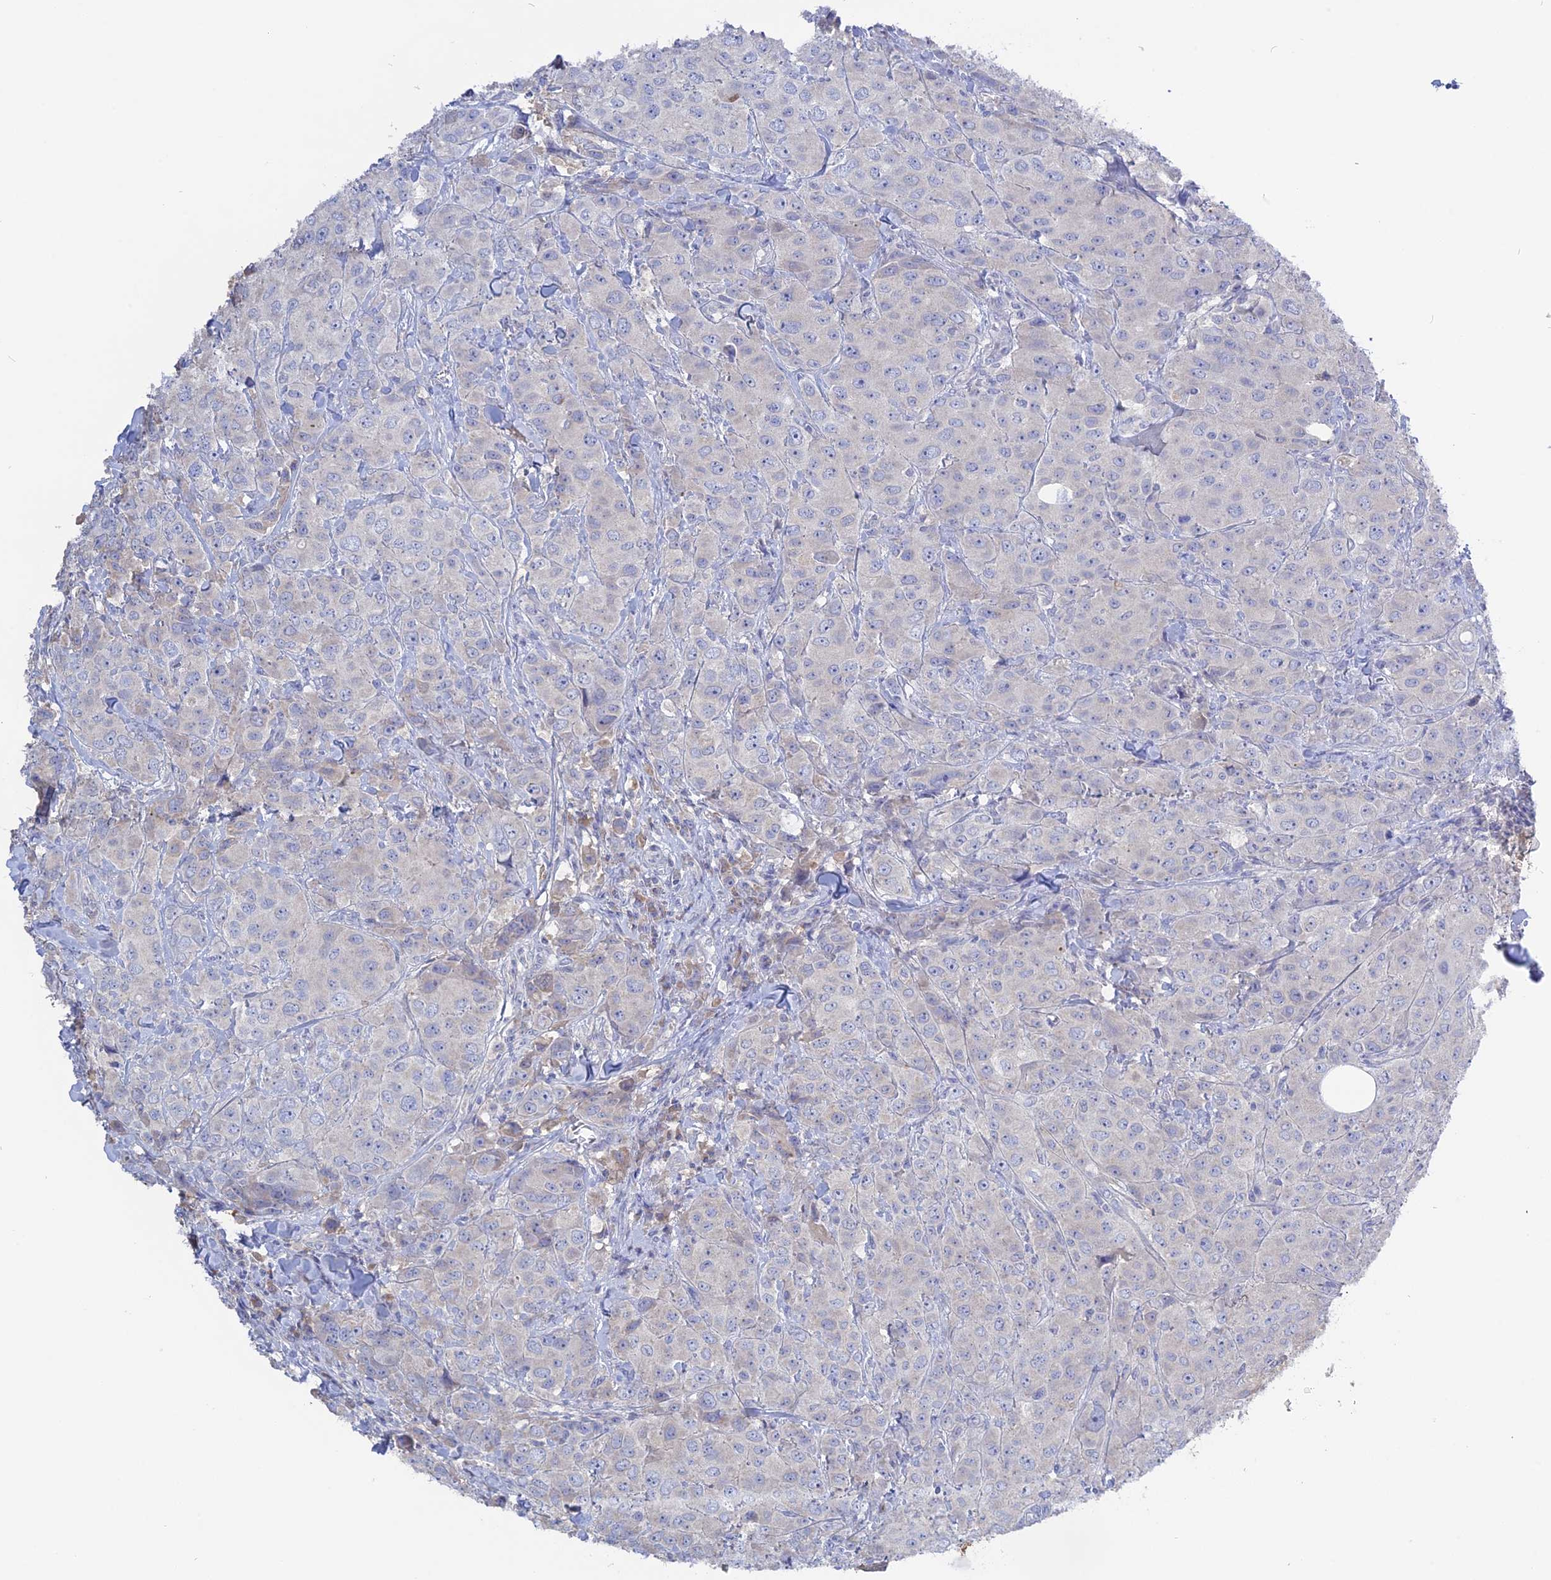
{"staining": {"intensity": "negative", "quantity": "none", "location": "none"}, "tissue": "breast cancer", "cell_type": "Tumor cells", "image_type": "cancer", "snomed": [{"axis": "morphology", "description": "Duct carcinoma"}, {"axis": "topography", "description": "Breast"}], "caption": "Immunohistochemical staining of human breast intraductal carcinoma displays no significant expression in tumor cells.", "gene": "ADGRA1", "patient": {"sex": "female", "age": 43}}